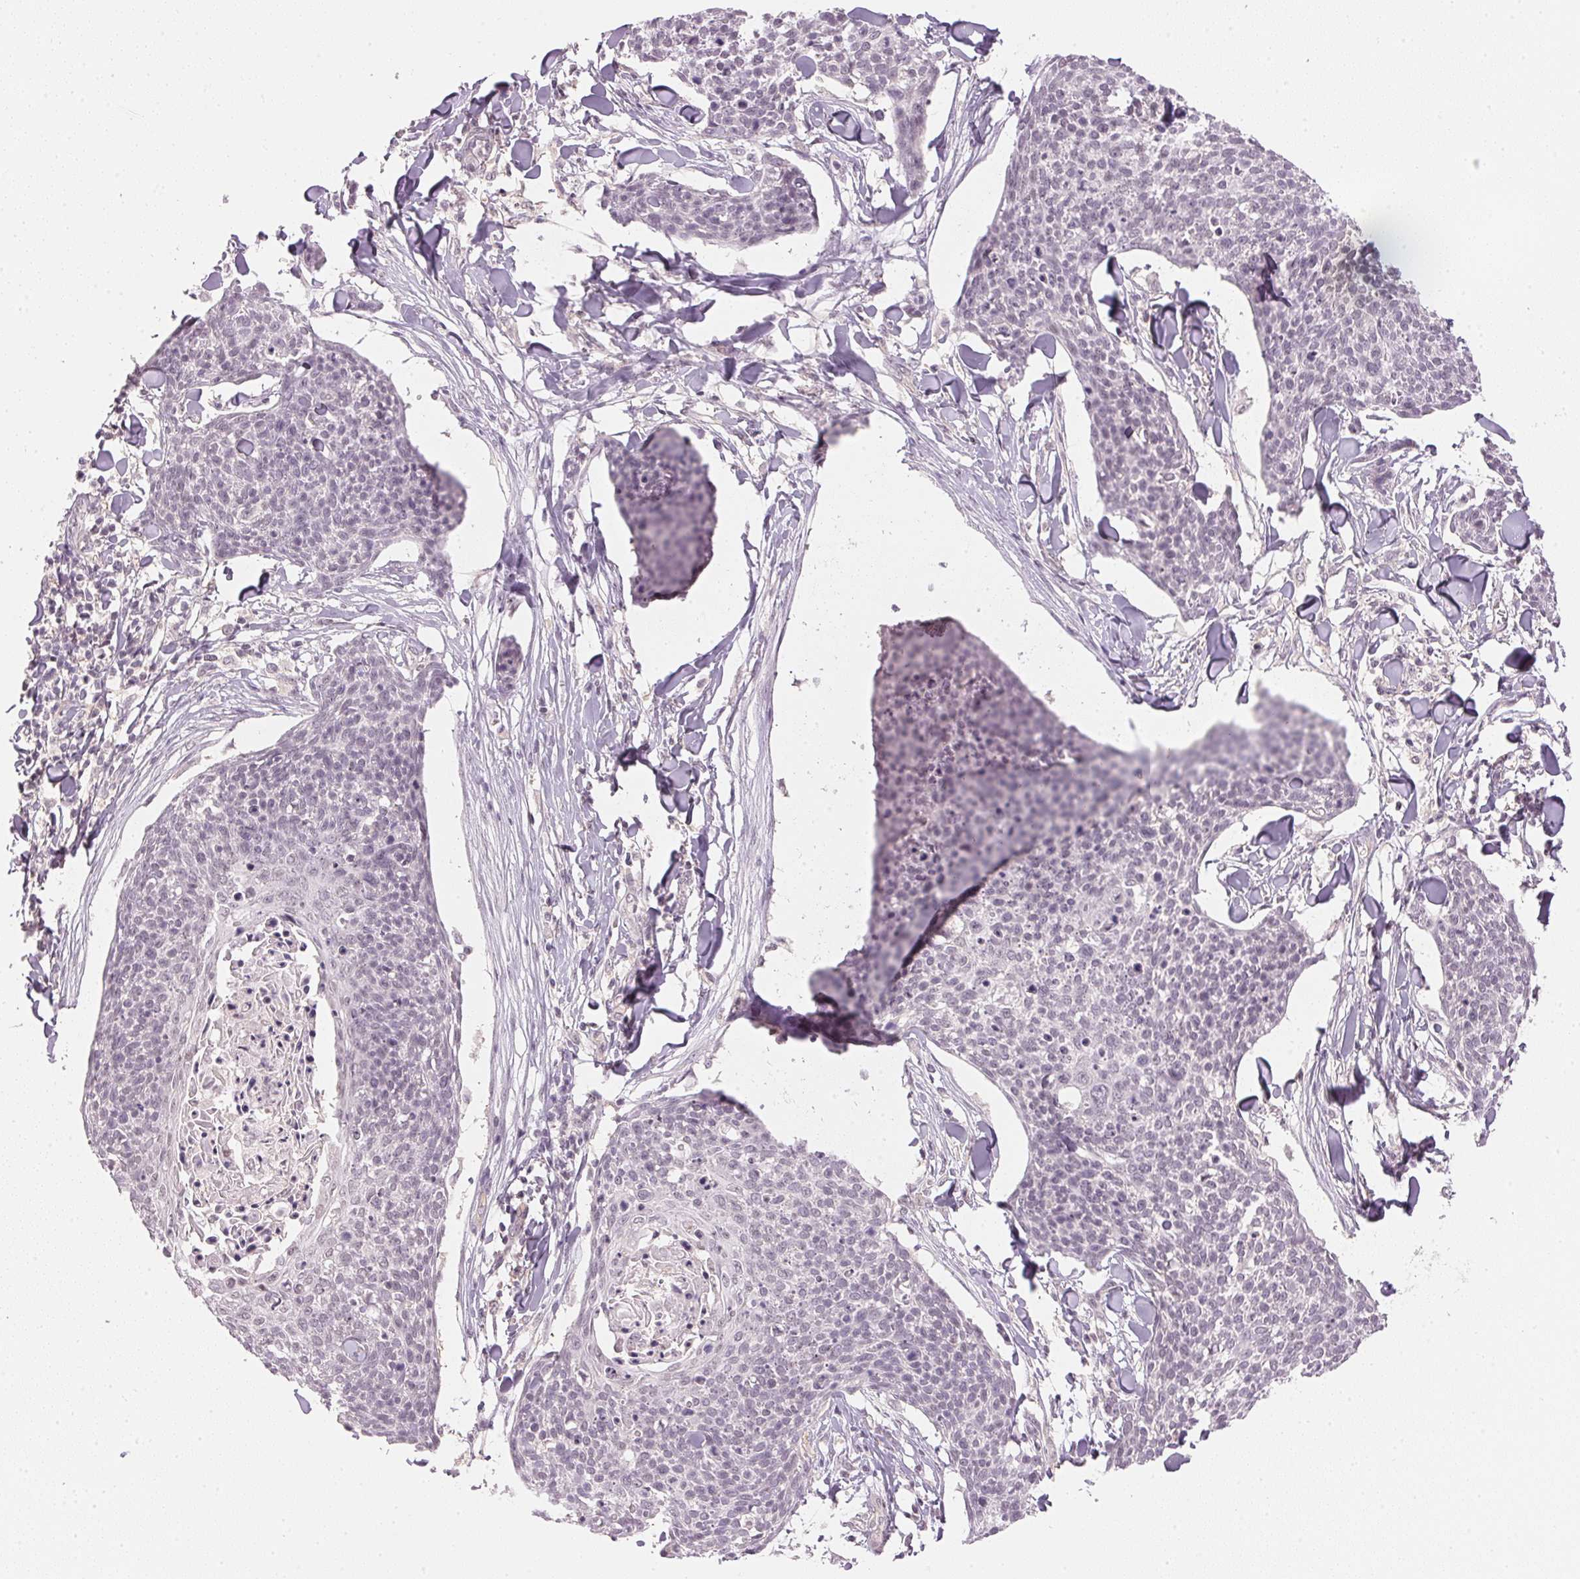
{"staining": {"intensity": "negative", "quantity": "none", "location": "none"}, "tissue": "skin cancer", "cell_type": "Tumor cells", "image_type": "cancer", "snomed": [{"axis": "morphology", "description": "Squamous cell carcinoma, NOS"}, {"axis": "topography", "description": "Skin"}, {"axis": "topography", "description": "Vulva"}], "caption": "Human skin cancer (squamous cell carcinoma) stained for a protein using immunohistochemistry (IHC) displays no expression in tumor cells.", "gene": "KPRP", "patient": {"sex": "female", "age": 75}}